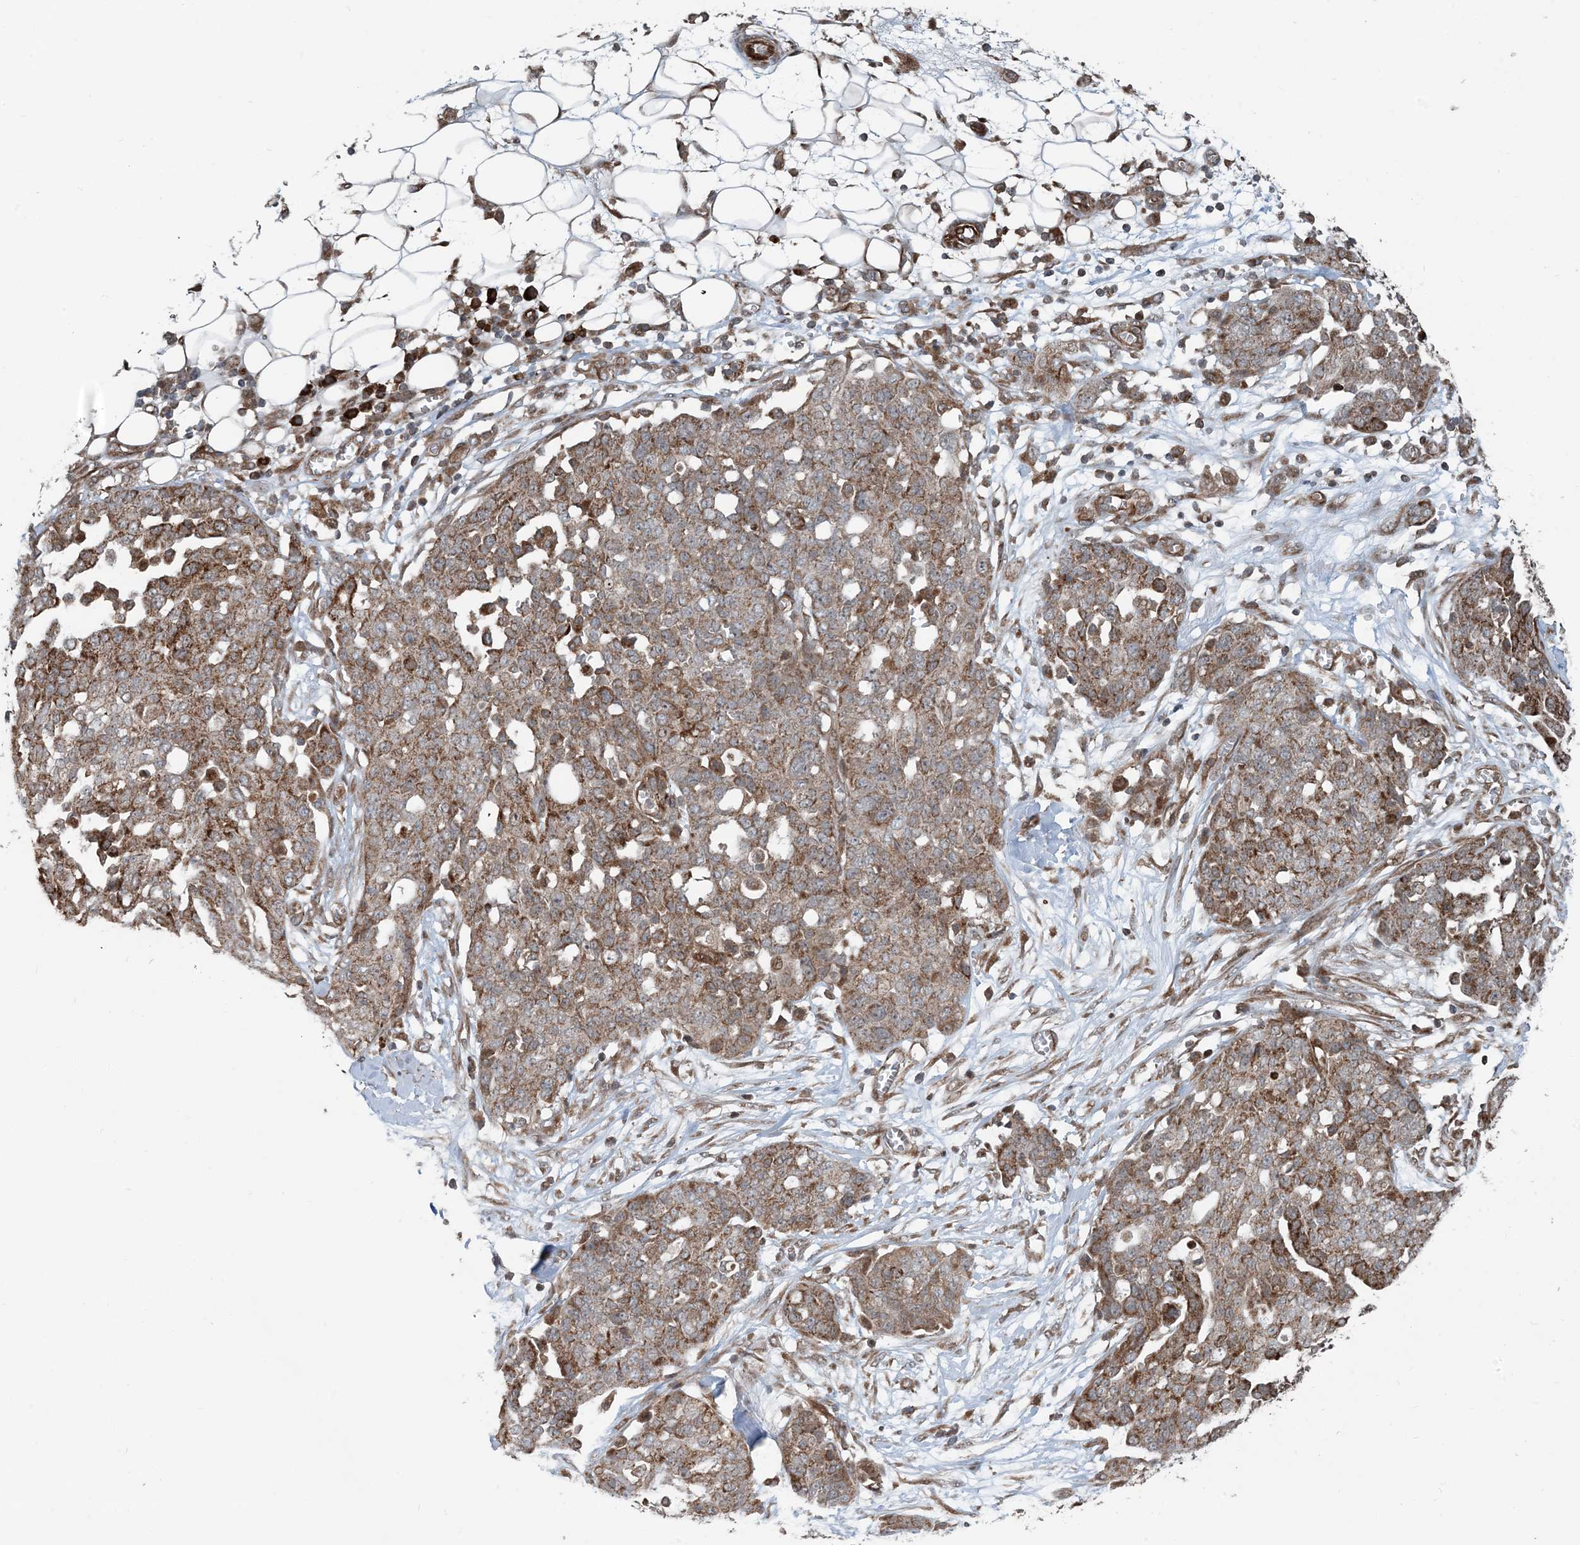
{"staining": {"intensity": "moderate", "quantity": ">75%", "location": "cytoplasmic/membranous"}, "tissue": "ovarian cancer", "cell_type": "Tumor cells", "image_type": "cancer", "snomed": [{"axis": "morphology", "description": "Cystadenocarcinoma, serous, NOS"}, {"axis": "topography", "description": "Soft tissue"}, {"axis": "topography", "description": "Ovary"}], "caption": "The micrograph exhibits a brown stain indicating the presence of a protein in the cytoplasmic/membranous of tumor cells in ovarian cancer.", "gene": "EDEM2", "patient": {"sex": "female", "age": 57}}